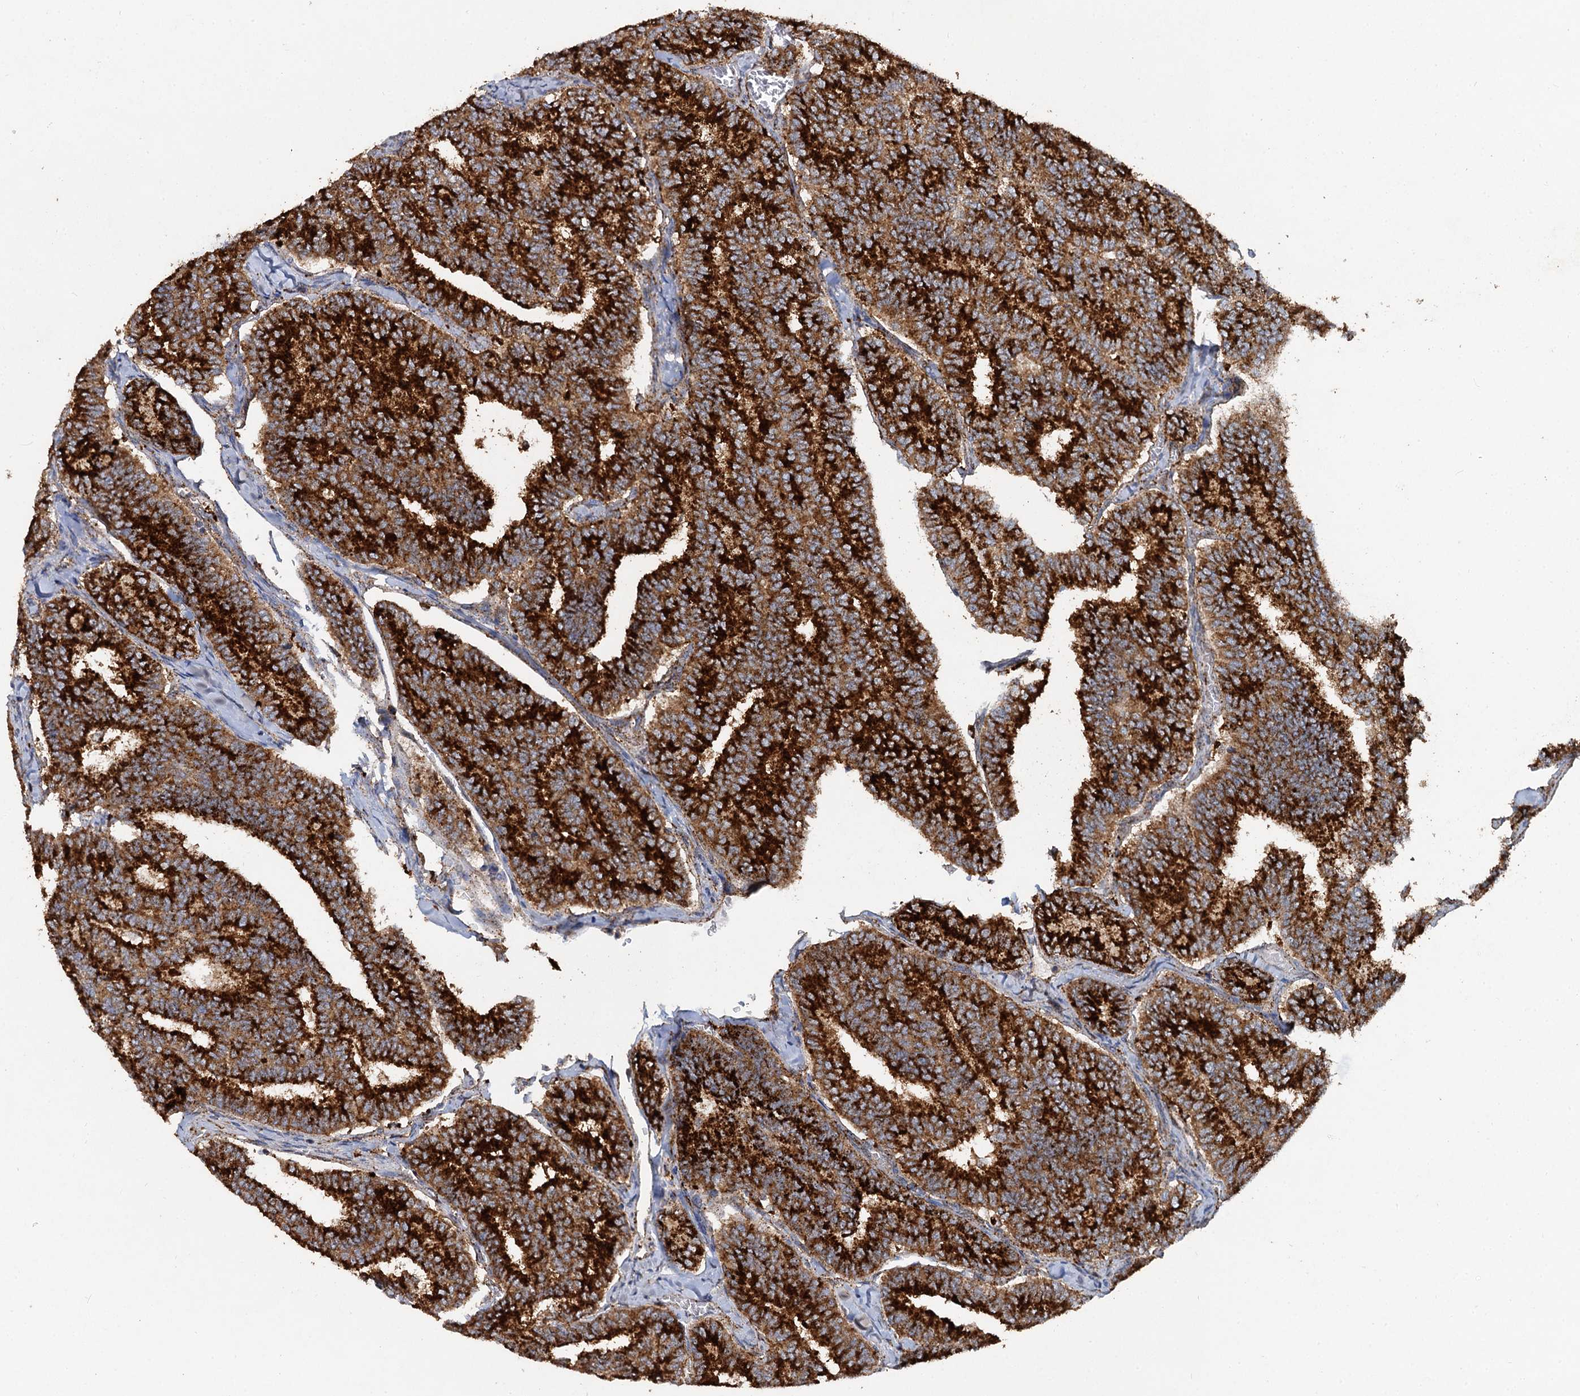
{"staining": {"intensity": "strong", "quantity": ">75%", "location": "cytoplasmic/membranous"}, "tissue": "thyroid cancer", "cell_type": "Tumor cells", "image_type": "cancer", "snomed": [{"axis": "morphology", "description": "Papillary adenocarcinoma, NOS"}, {"axis": "topography", "description": "Thyroid gland"}], "caption": "An IHC micrograph of tumor tissue is shown. Protein staining in brown highlights strong cytoplasmic/membranous positivity in thyroid papillary adenocarcinoma within tumor cells.", "gene": "GBA1", "patient": {"sex": "female", "age": 35}}